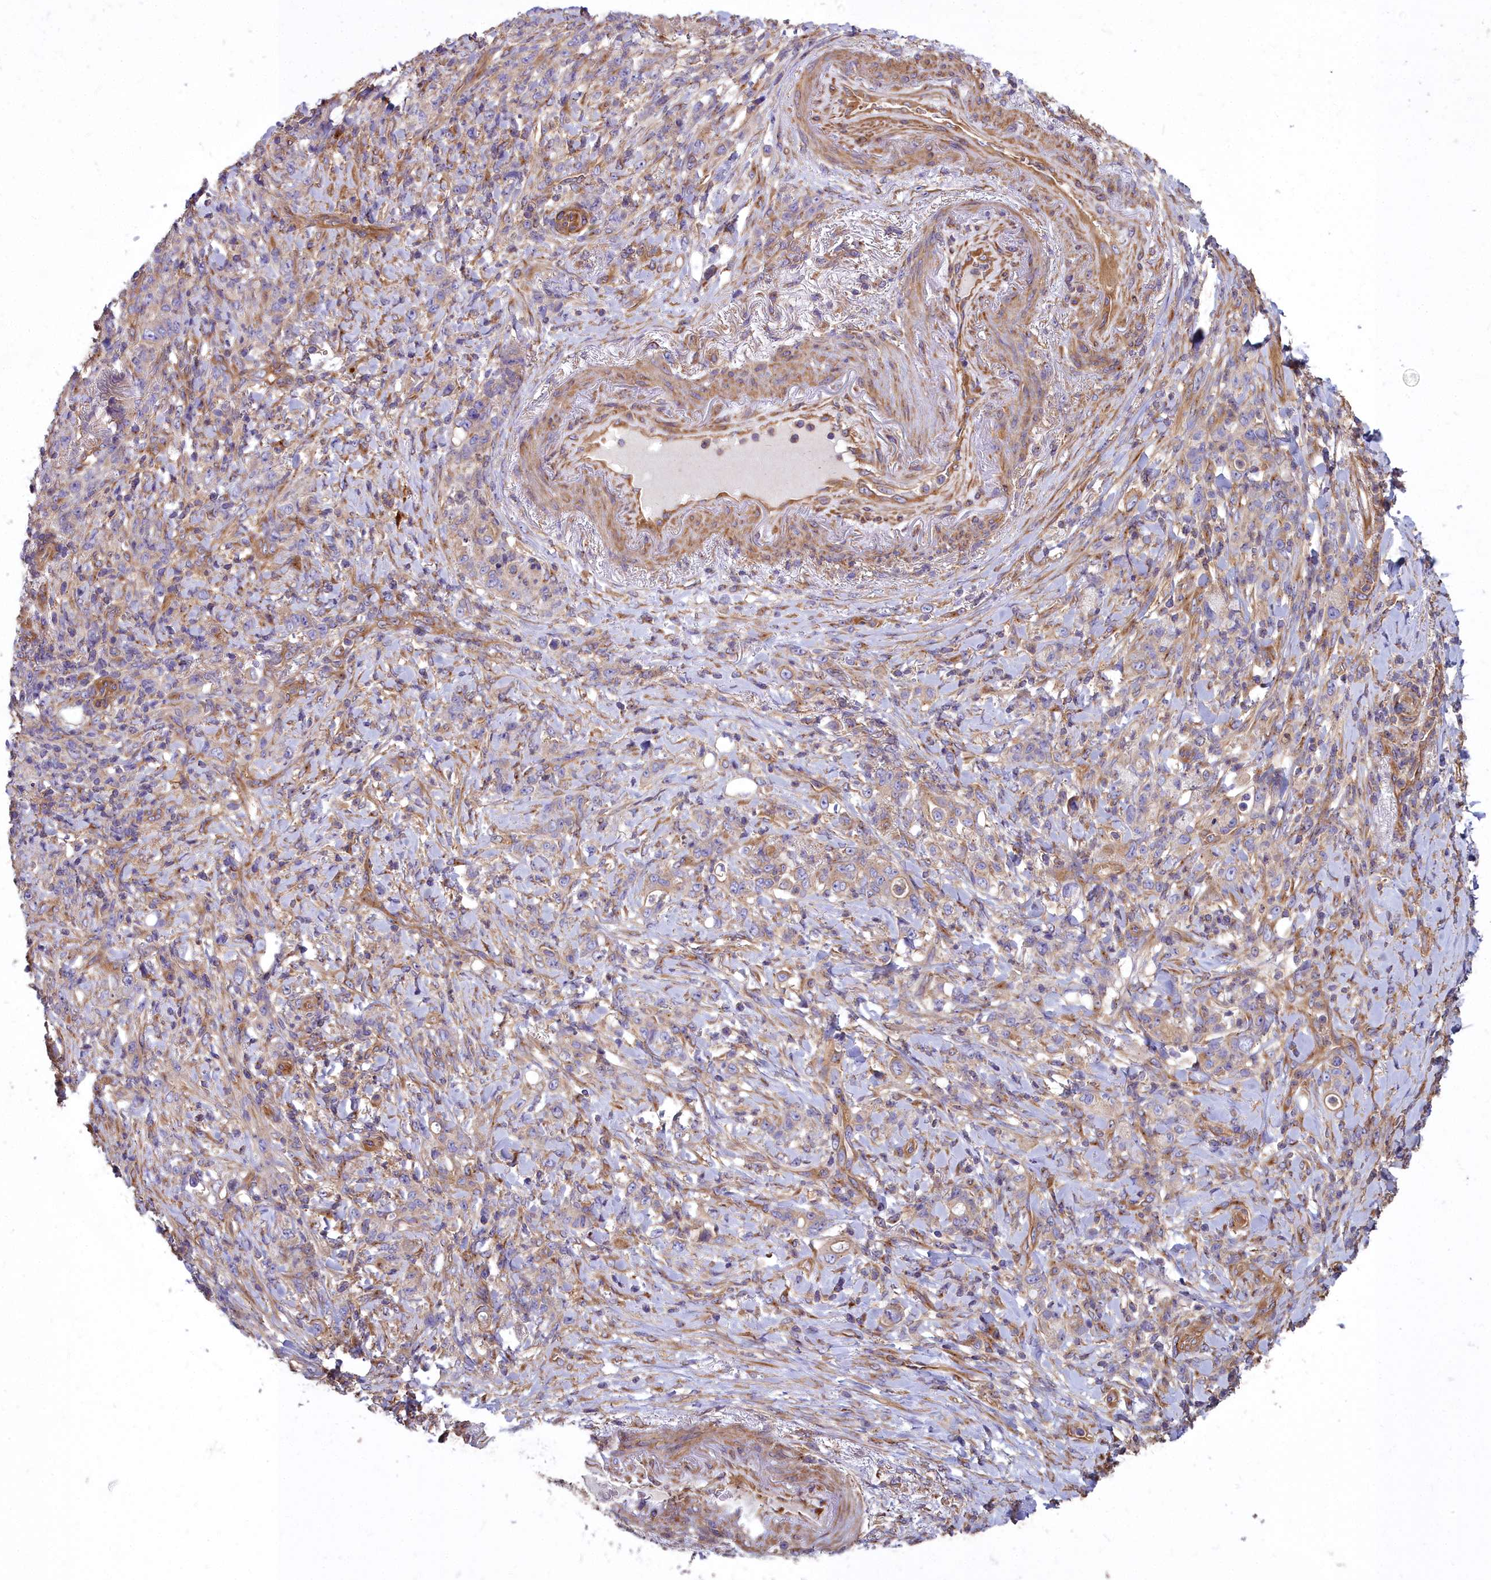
{"staining": {"intensity": "weak", "quantity": "25%-75%", "location": "cytoplasmic/membranous"}, "tissue": "stomach cancer", "cell_type": "Tumor cells", "image_type": "cancer", "snomed": [{"axis": "morphology", "description": "Normal tissue, NOS"}, {"axis": "morphology", "description": "Adenocarcinoma, NOS"}, {"axis": "topography", "description": "Stomach"}], "caption": "Immunohistochemical staining of human adenocarcinoma (stomach) reveals weak cytoplasmic/membranous protein staining in about 25%-75% of tumor cells. (DAB (3,3'-diaminobenzidine) = brown stain, brightfield microscopy at high magnification).", "gene": "DCTN3", "patient": {"sex": "female", "age": 79}}